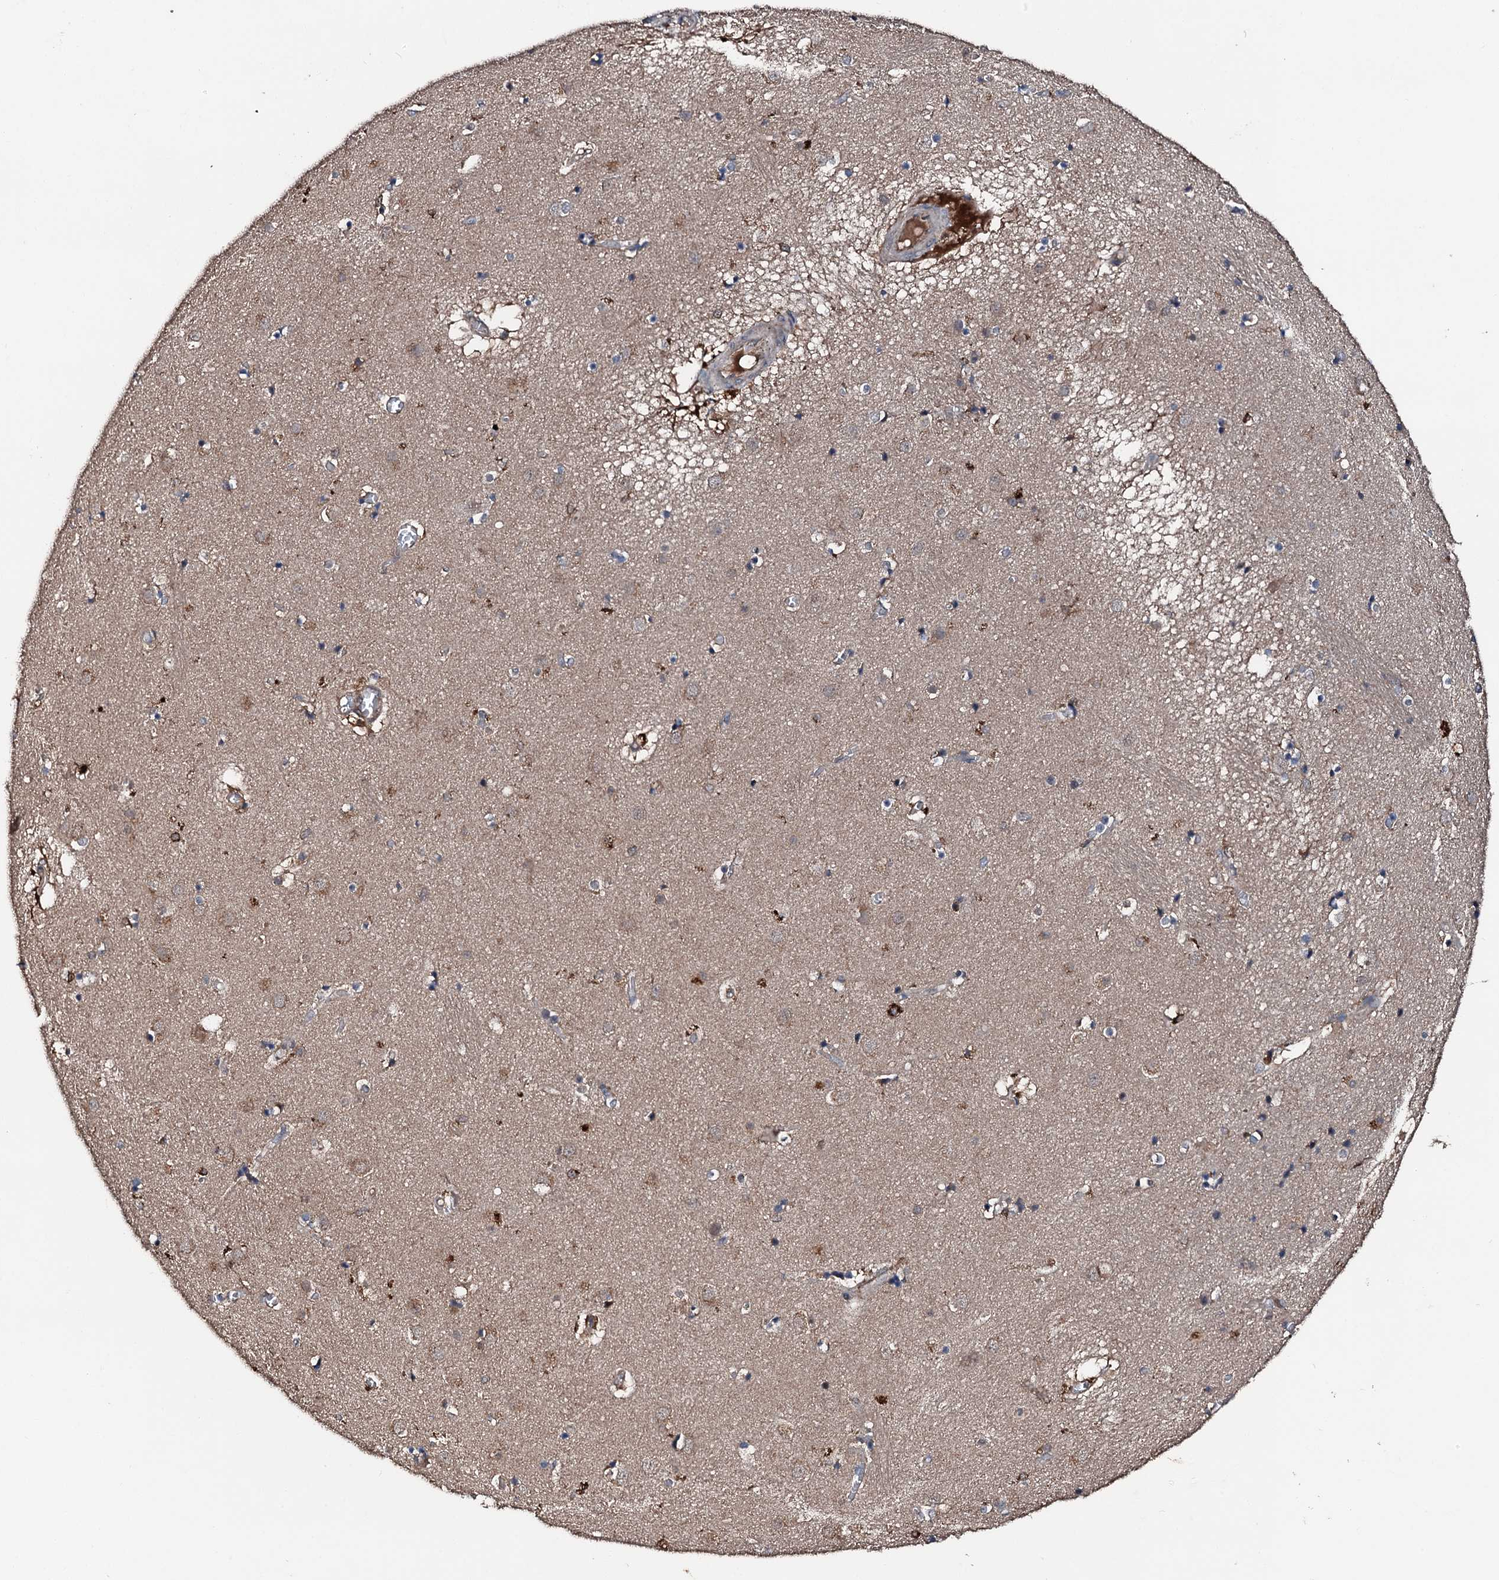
{"staining": {"intensity": "weak", "quantity": "<25%", "location": "cytoplasmic/membranous"}, "tissue": "caudate", "cell_type": "Glial cells", "image_type": "normal", "snomed": [{"axis": "morphology", "description": "Normal tissue, NOS"}, {"axis": "topography", "description": "Lateral ventricle wall"}], "caption": "A high-resolution histopathology image shows immunohistochemistry (IHC) staining of unremarkable caudate, which exhibits no significant positivity in glial cells. (DAB IHC visualized using brightfield microscopy, high magnification).", "gene": "FGD4", "patient": {"sex": "male", "age": 70}}